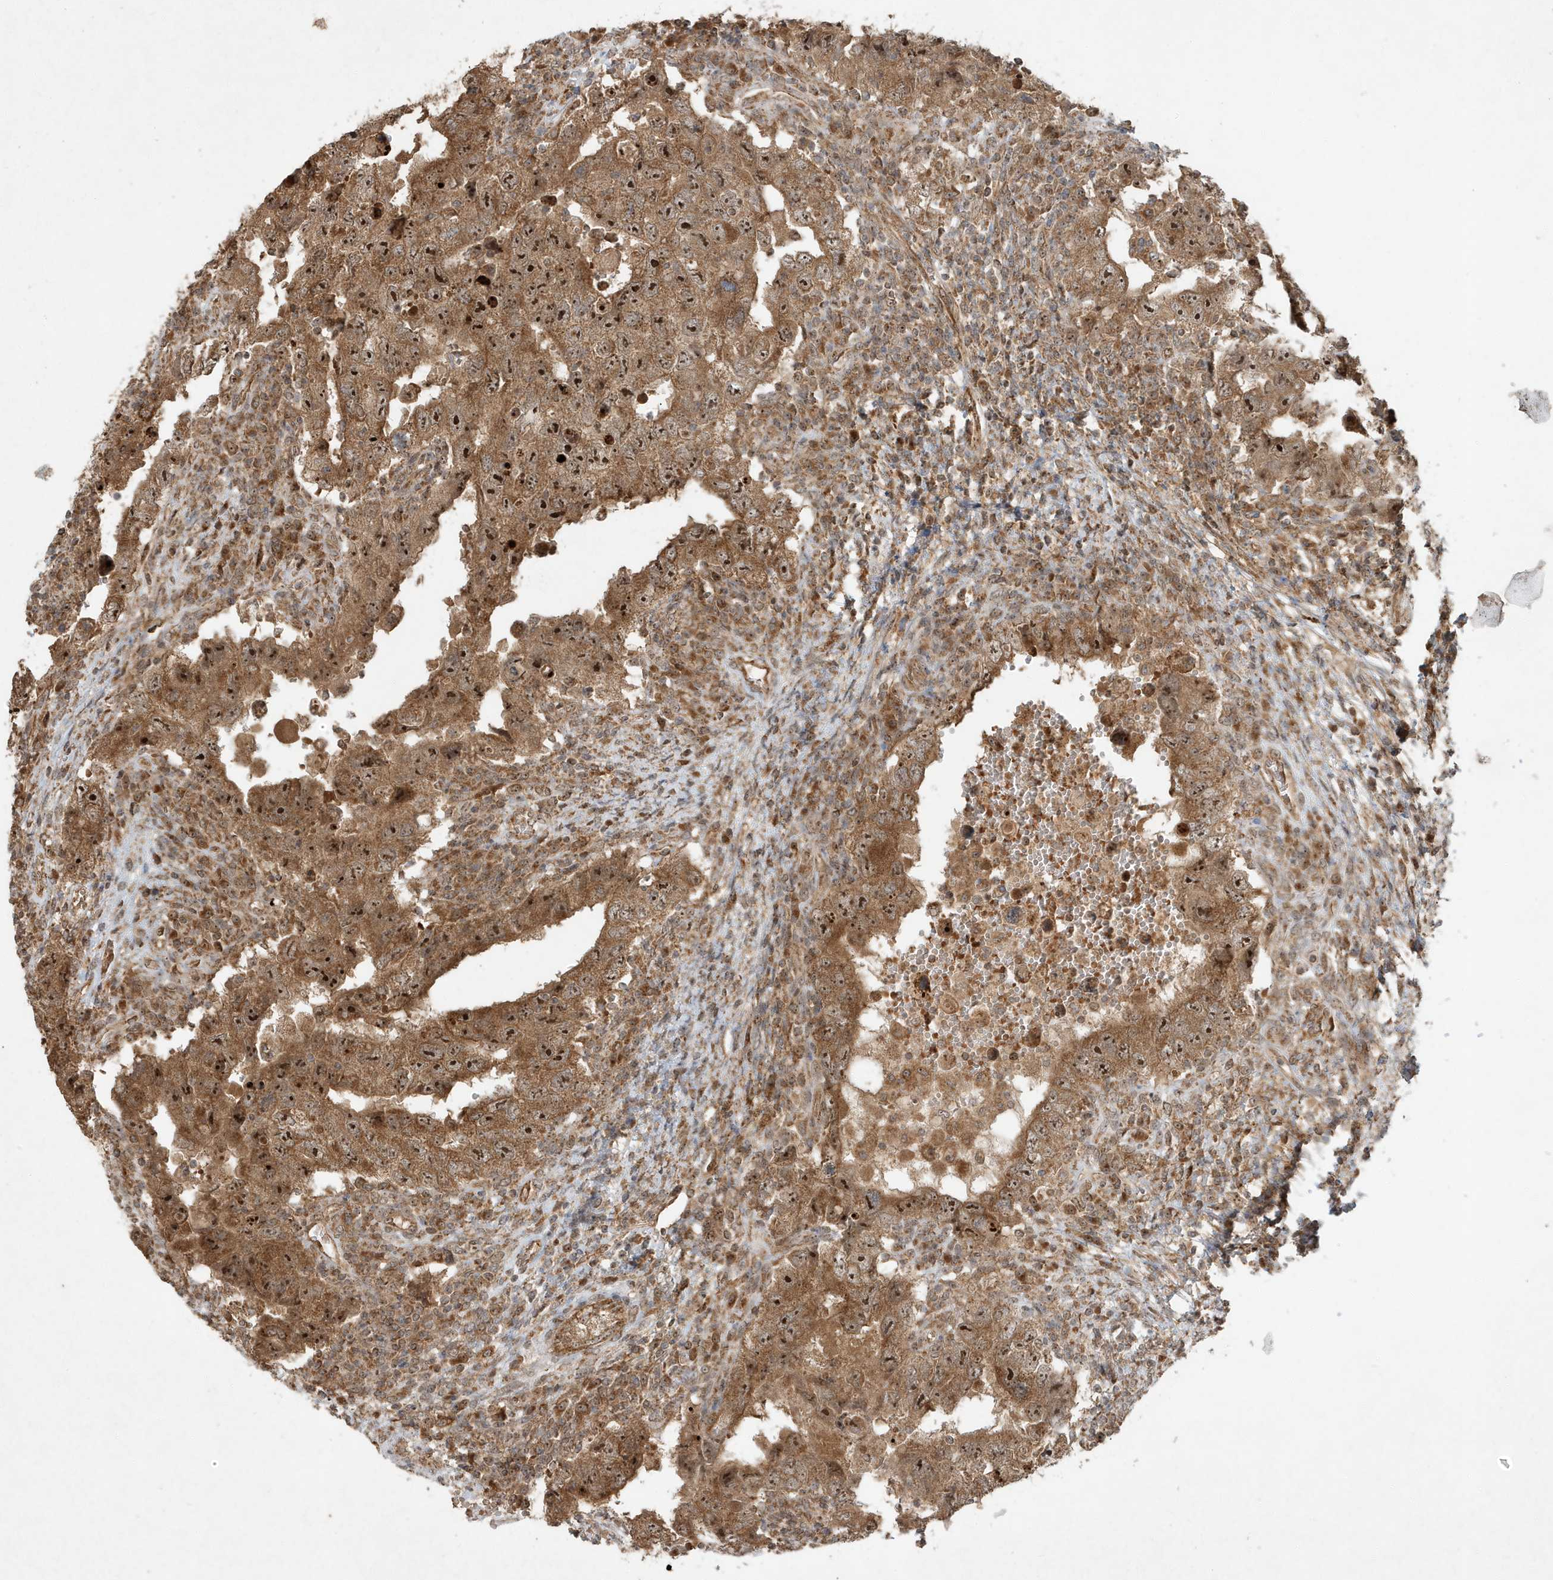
{"staining": {"intensity": "strong", "quantity": ">75%", "location": "cytoplasmic/membranous,nuclear"}, "tissue": "testis cancer", "cell_type": "Tumor cells", "image_type": "cancer", "snomed": [{"axis": "morphology", "description": "Carcinoma, Embryonal, NOS"}, {"axis": "topography", "description": "Testis"}], "caption": "There is high levels of strong cytoplasmic/membranous and nuclear positivity in tumor cells of testis cancer (embryonal carcinoma), as demonstrated by immunohistochemical staining (brown color).", "gene": "ABCB9", "patient": {"sex": "male", "age": 26}}